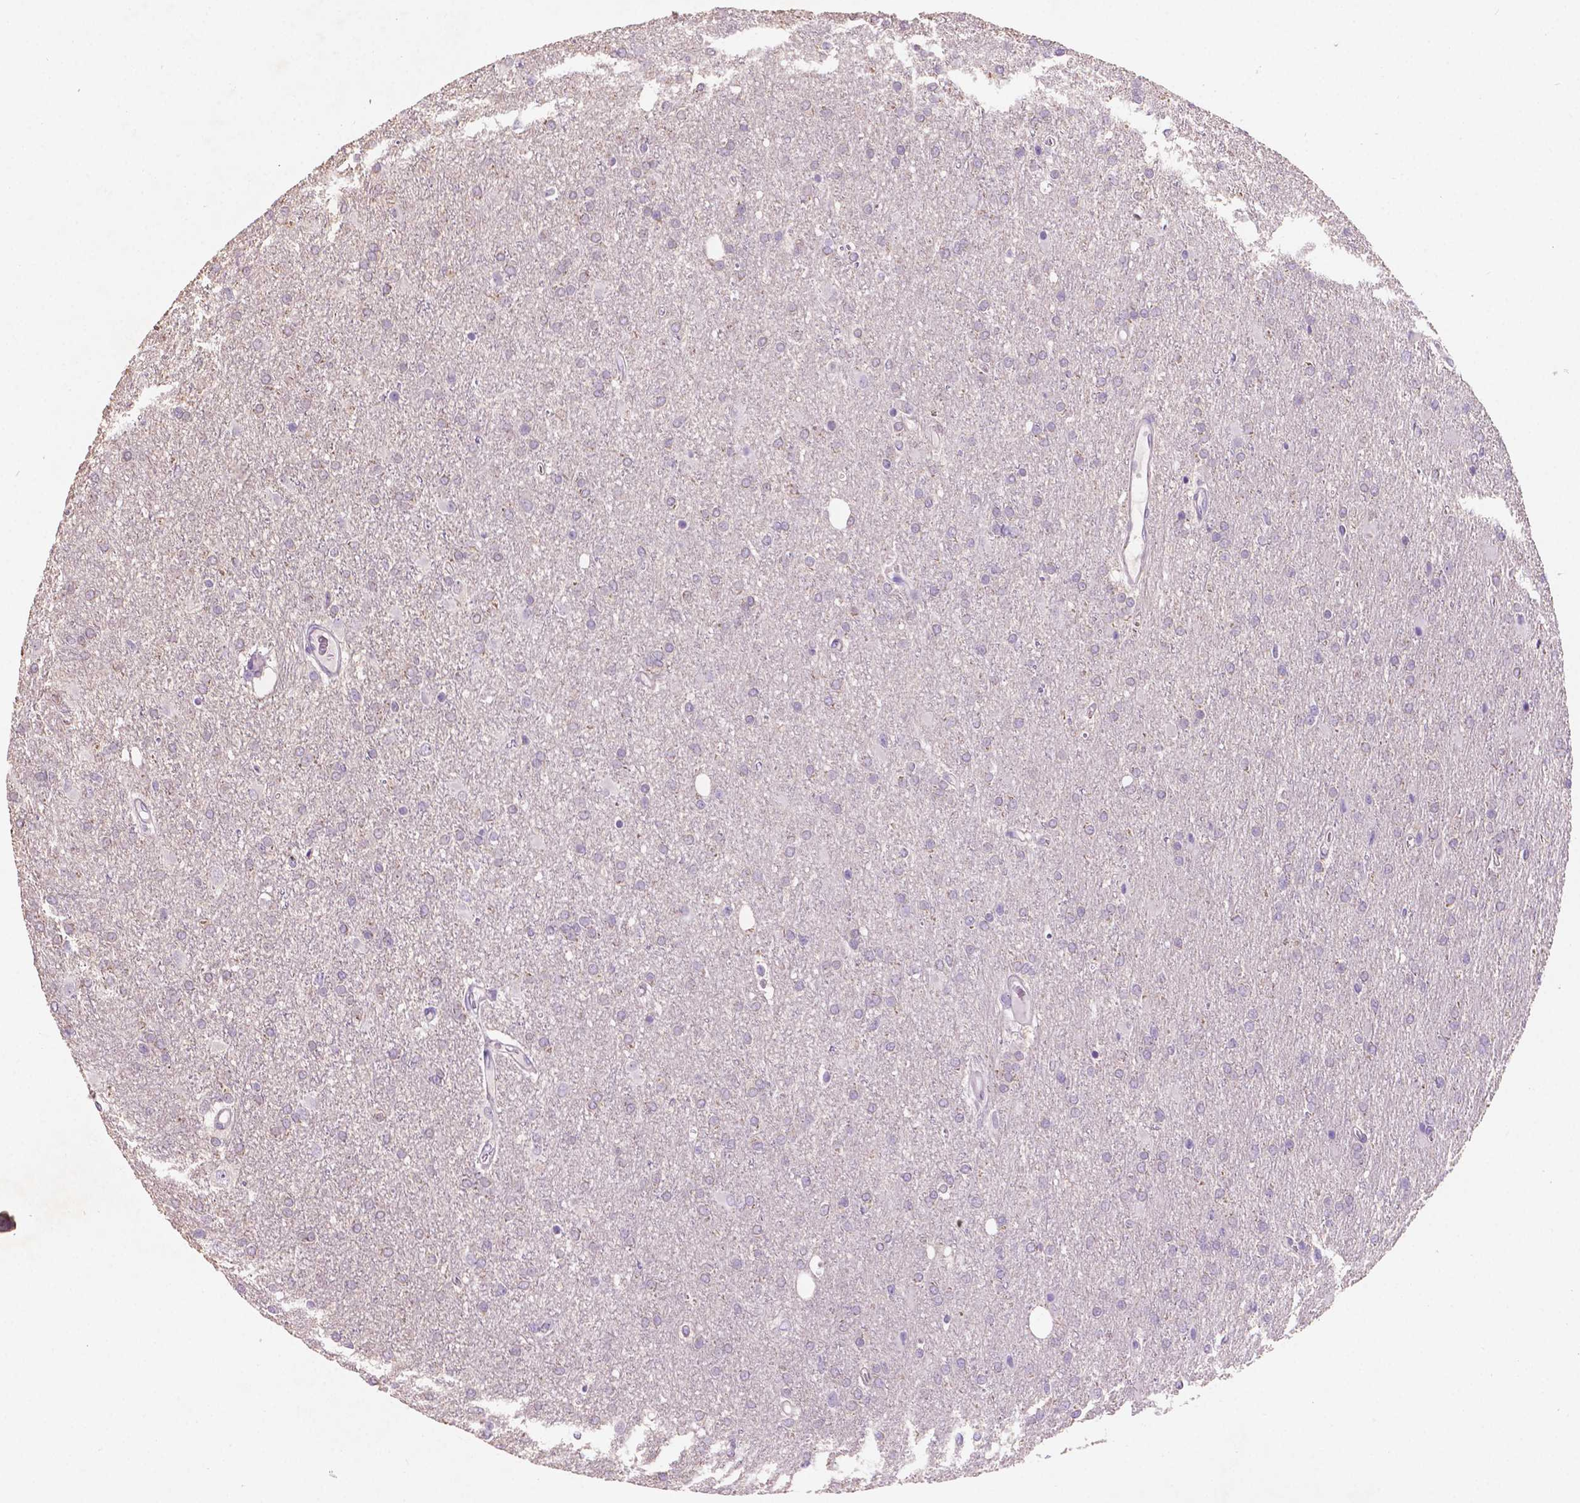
{"staining": {"intensity": "negative", "quantity": "none", "location": "none"}, "tissue": "glioma", "cell_type": "Tumor cells", "image_type": "cancer", "snomed": [{"axis": "morphology", "description": "Glioma, malignant, High grade"}, {"axis": "topography", "description": "Cerebral cortex"}], "caption": "Malignant glioma (high-grade) was stained to show a protein in brown. There is no significant staining in tumor cells.", "gene": "SBSN", "patient": {"sex": "male", "age": 70}}